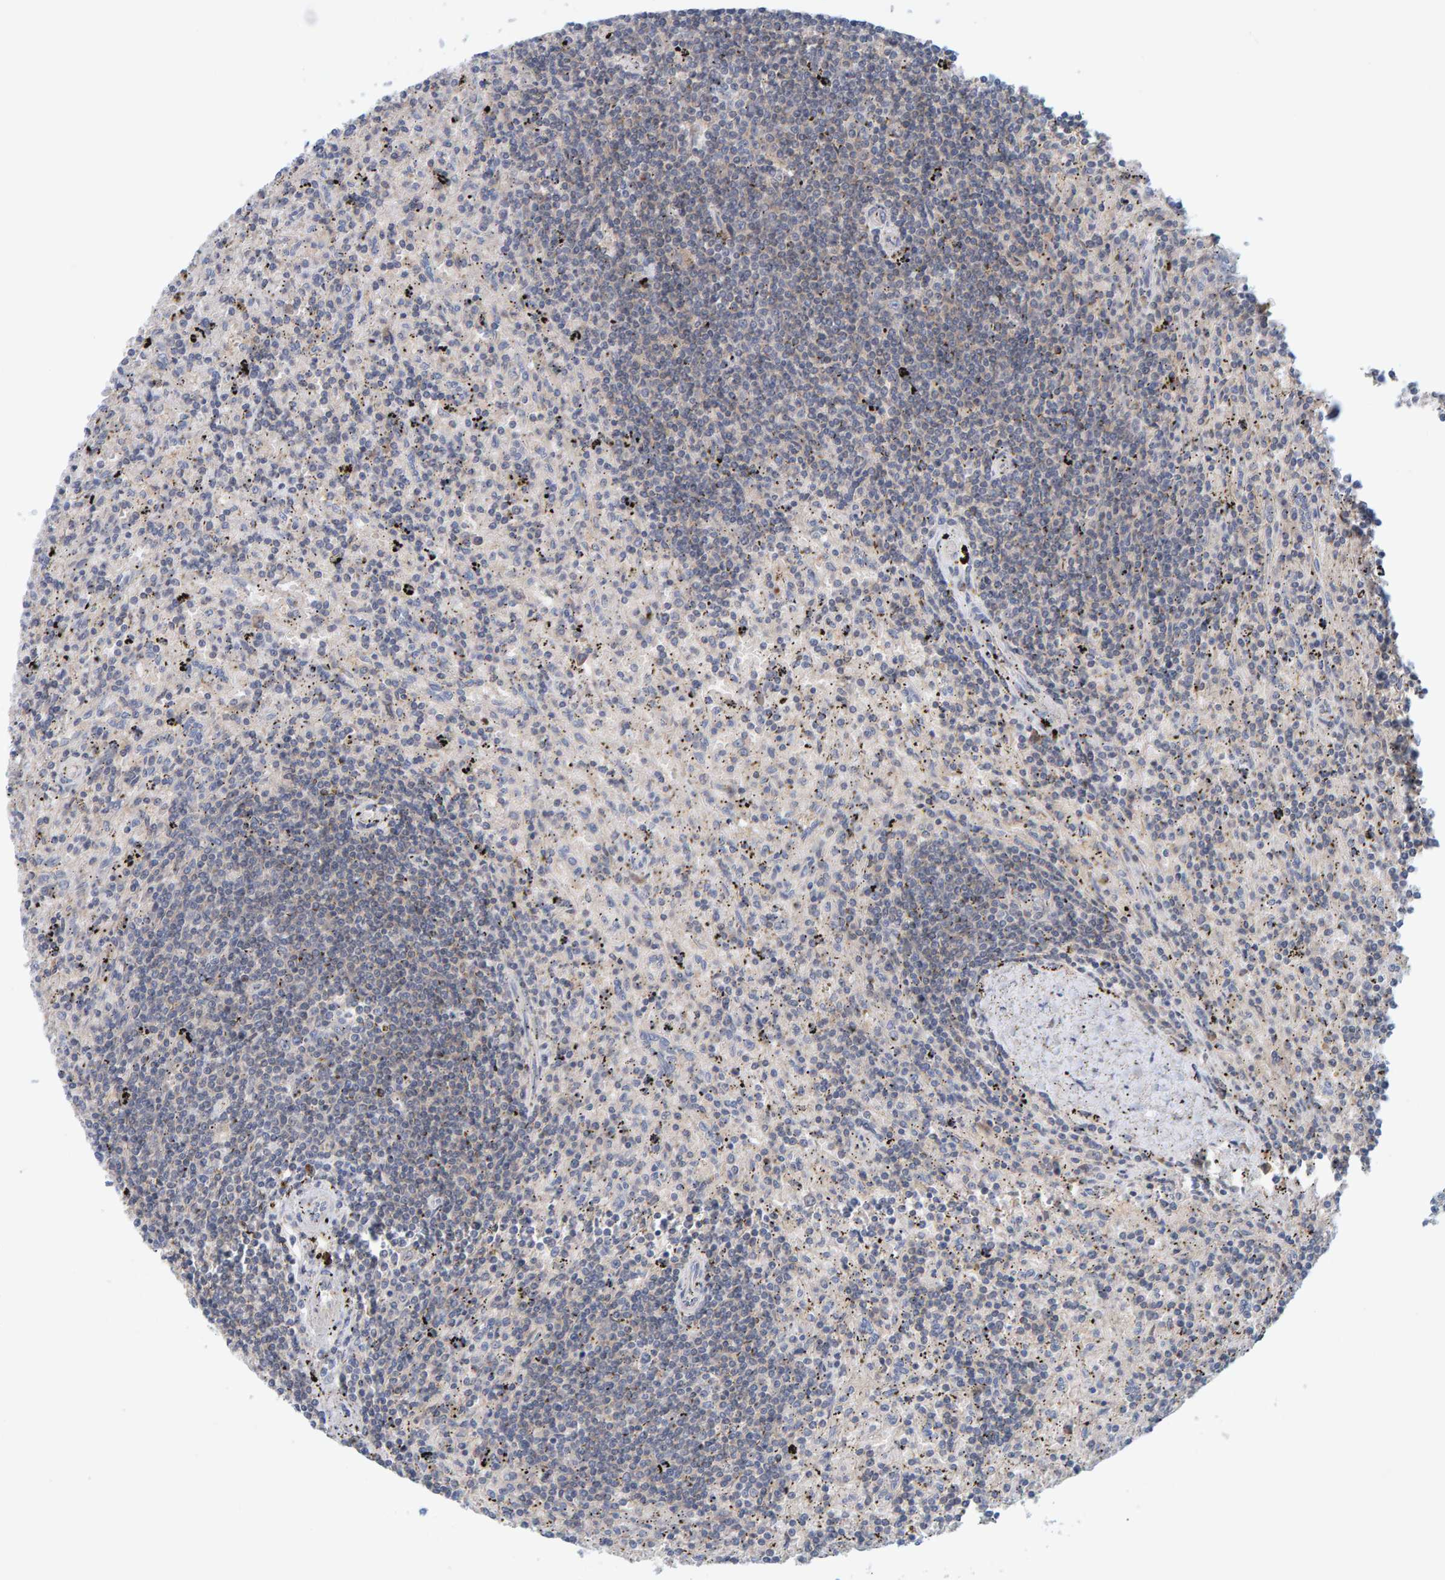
{"staining": {"intensity": "negative", "quantity": "none", "location": "none"}, "tissue": "lymphoma", "cell_type": "Tumor cells", "image_type": "cancer", "snomed": [{"axis": "morphology", "description": "Malignant lymphoma, non-Hodgkin's type, Low grade"}, {"axis": "topography", "description": "Spleen"}], "caption": "Lymphoma was stained to show a protein in brown. There is no significant staining in tumor cells.", "gene": "TATDN1", "patient": {"sex": "male", "age": 76}}